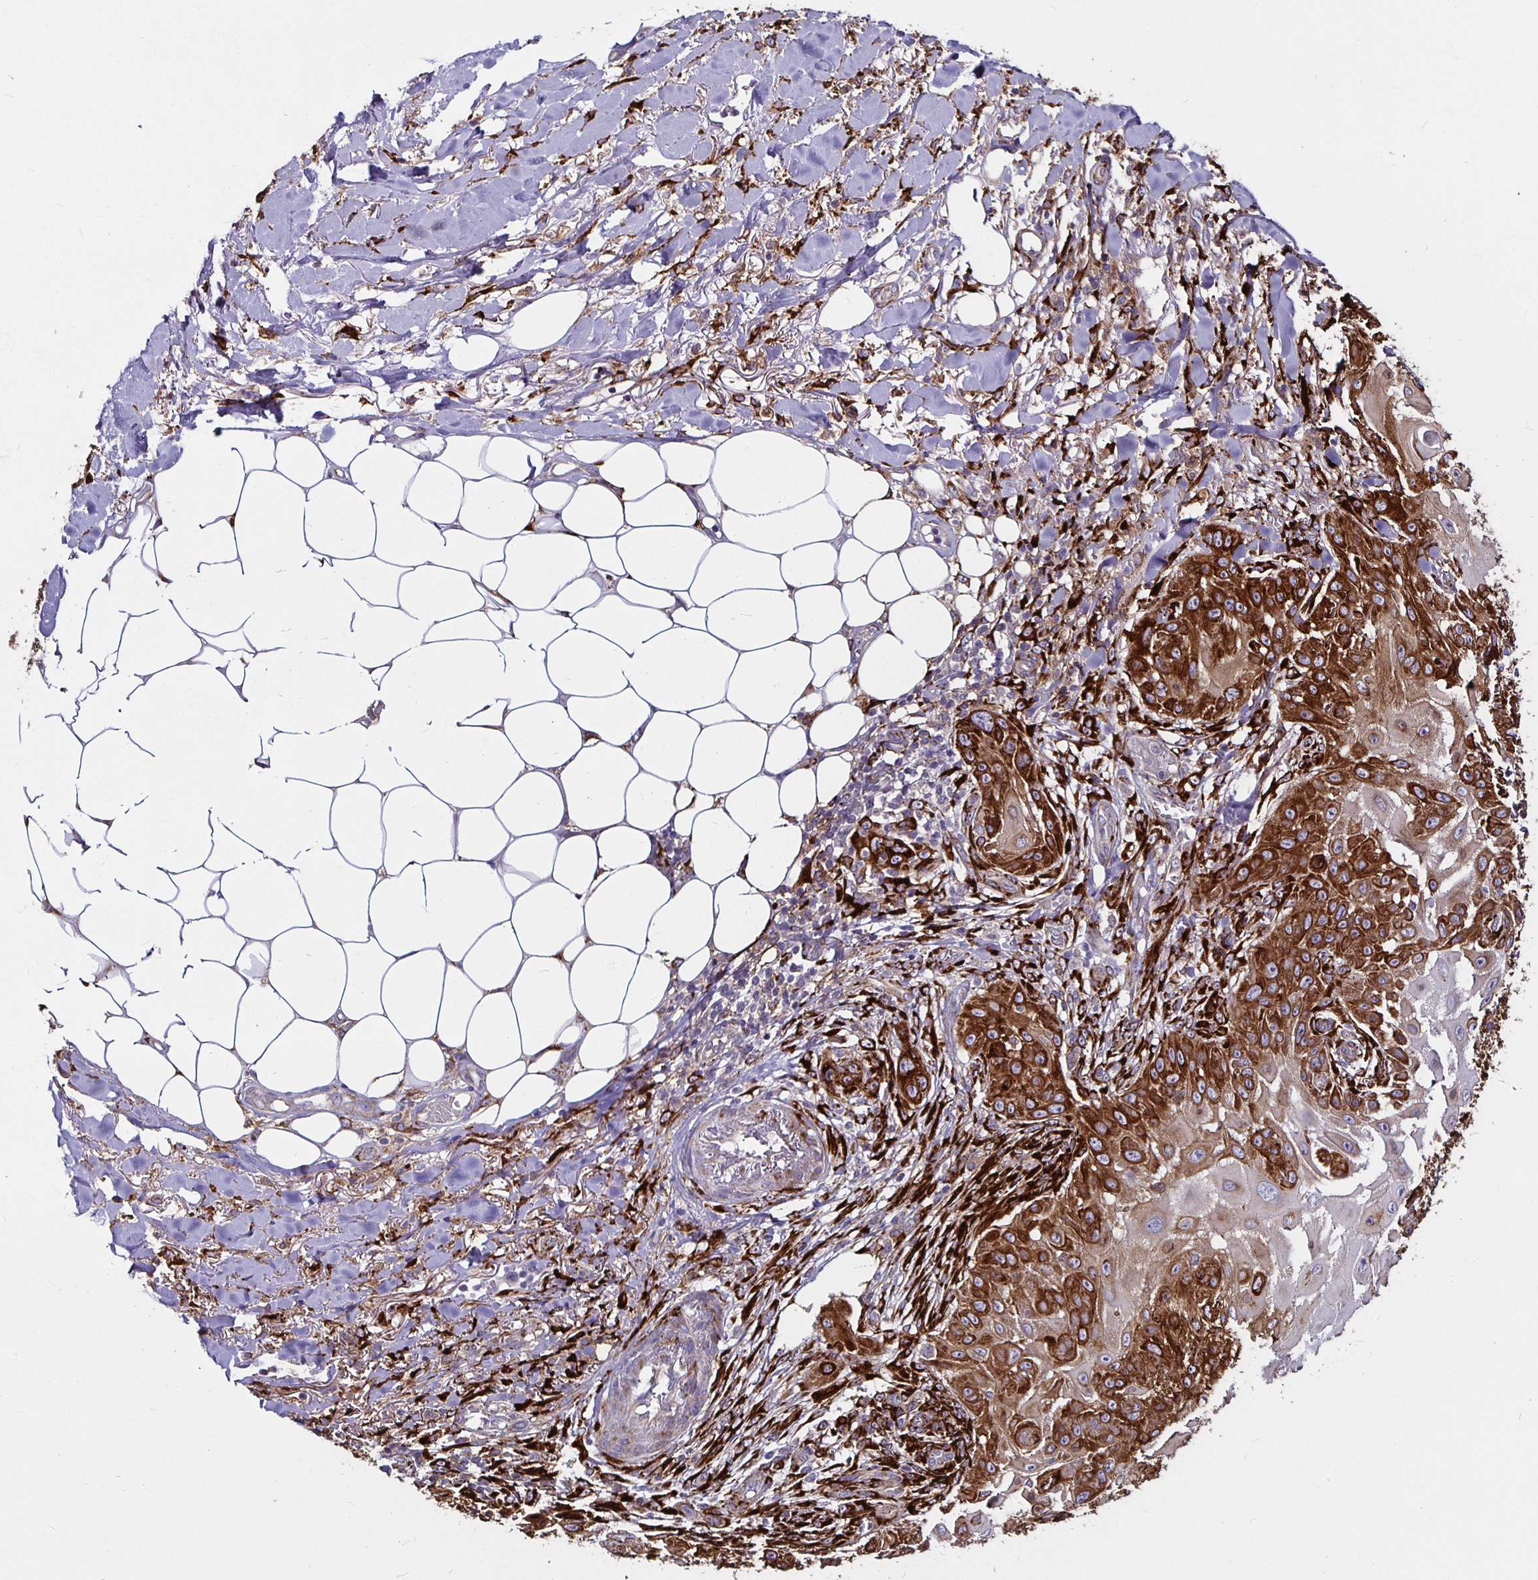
{"staining": {"intensity": "strong", "quantity": "25%-75%", "location": "cytoplasmic/membranous"}, "tissue": "skin cancer", "cell_type": "Tumor cells", "image_type": "cancer", "snomed": [{"axis": "morphology", "description": "Squamous cell carcinoma, NOS"}, {"axis": "topography", "description": "Skin"}], "caption": "High-power microscopy captured an IHC image of skin cancer (squamous cell carcinoma), revealing strong cytoplasmic/membranous positivity in about 25%-75% of tumor cells. The staining was performed using DAB (3,3'-diaminobenzidine) to visualize the protein expression in brown, while the nuclei were stained in blue with hematoxylin (Magnification: 20x).", "gene": "P4HA2", "patient": {"sex": "female", "age": 91}}